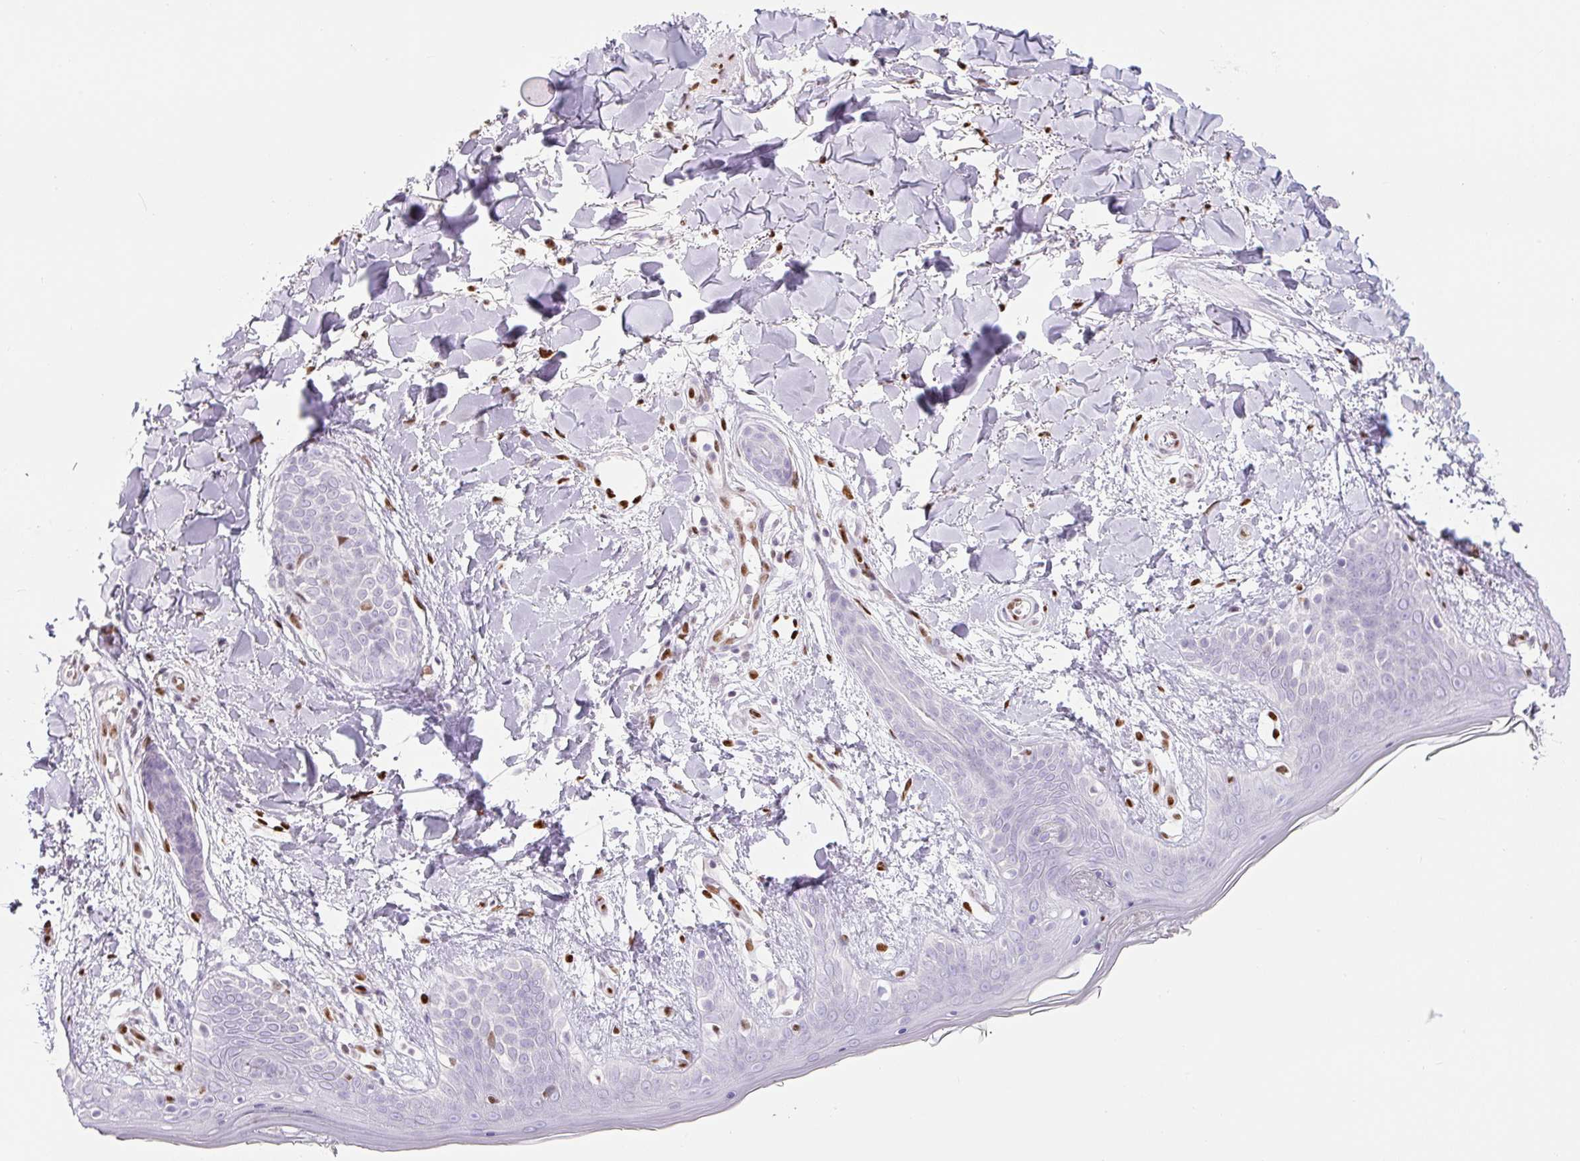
{"staining": {"intensity": "strong", "quantity": "<25%", "location": "nuclear"}, "tissue": "skin", "cell_type": "Fibroblasts", "image_type": "normal", "snomed": [{"axis": "morphology", "description": "Normal tissue, NOS"}, {"axis": "topography", "description": "Skin"}], "caption": "IHC histopathology image of benign skin stained for a protein (brown), which displays medium levels of strong nuclear expression in about <25% of fibroblasts.", "gene": "ZEB1", "patient": {"sex": "female", "age": 34}}